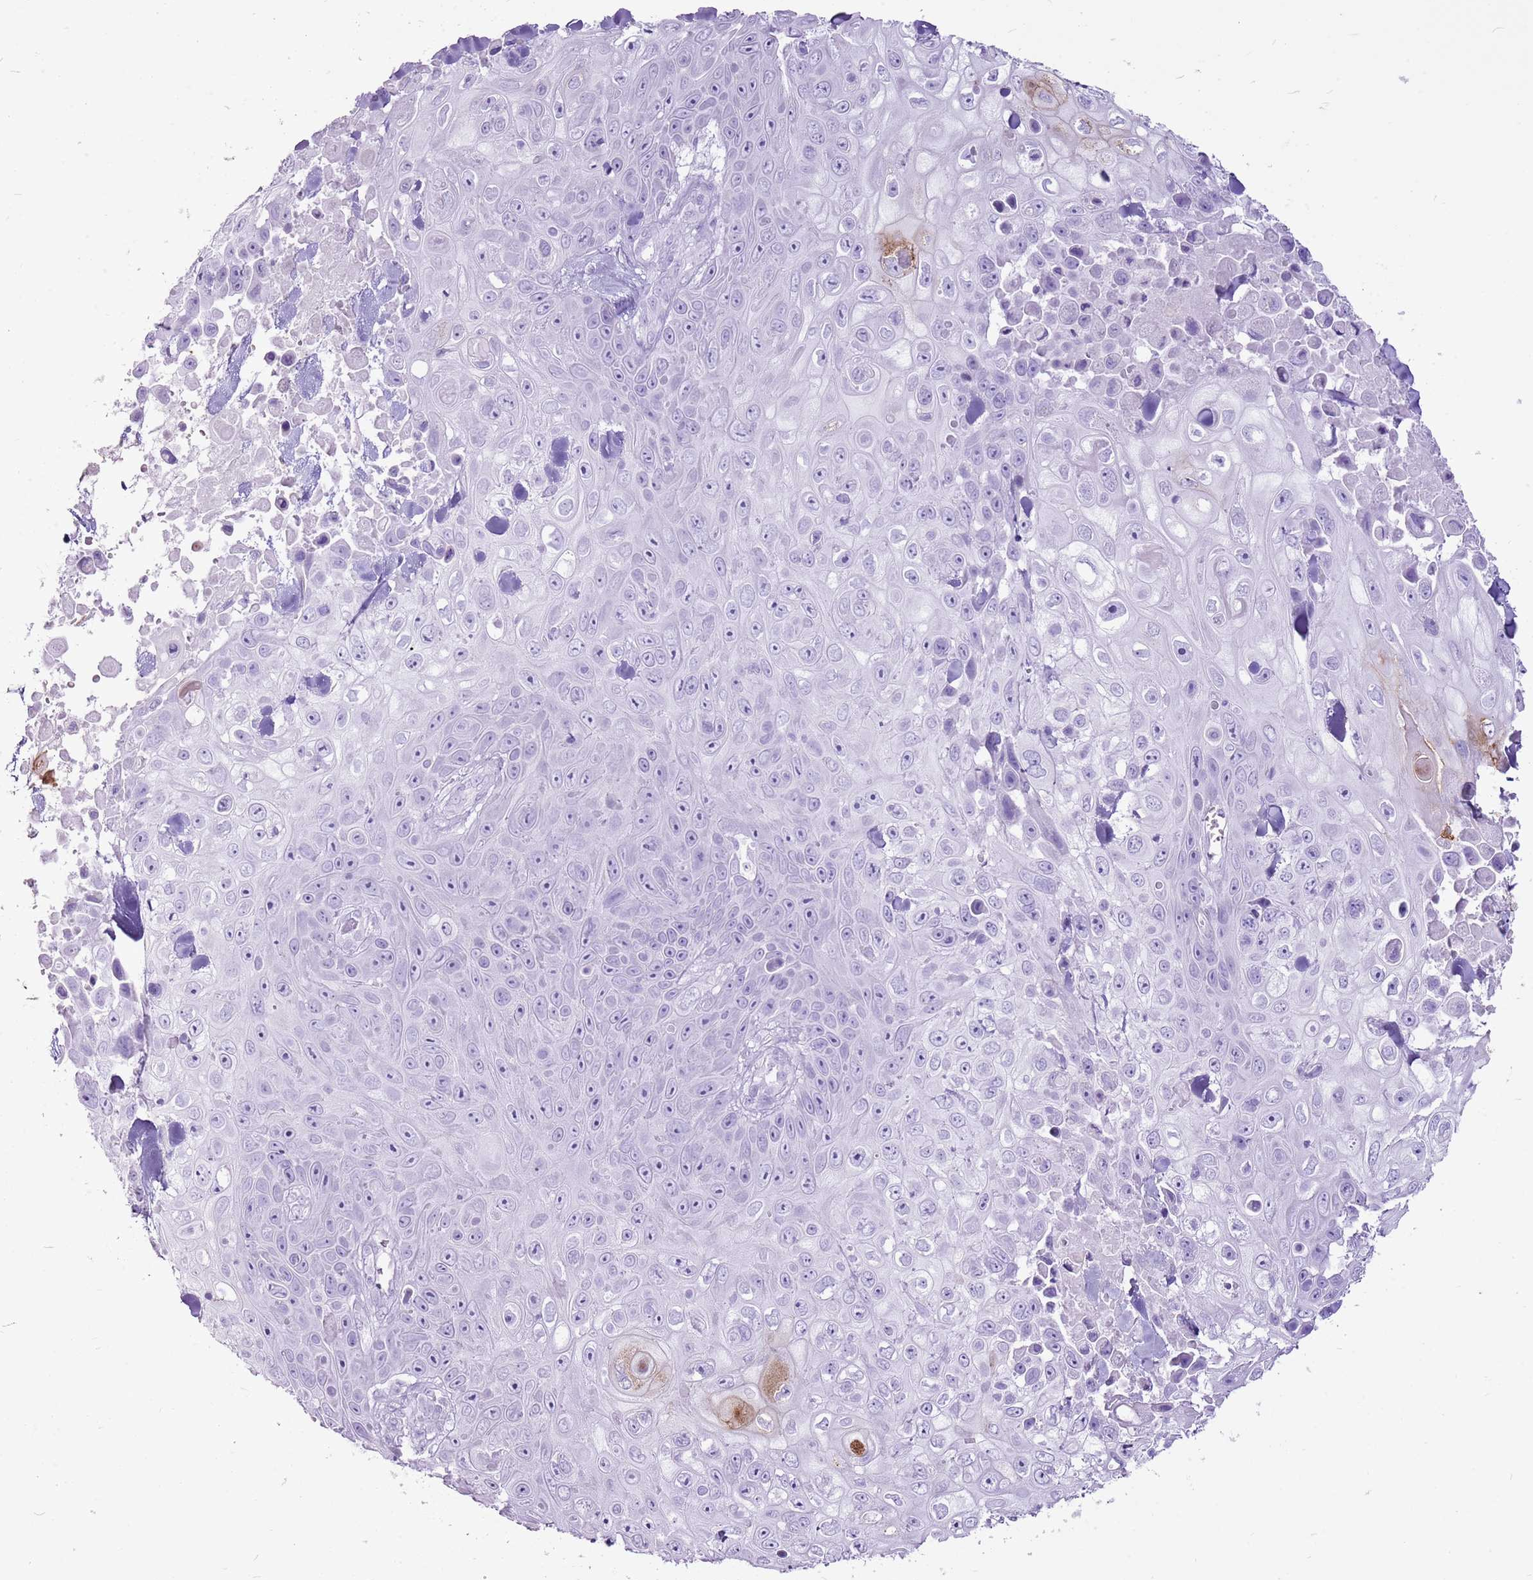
{"staining": {"intensity": "strong", "quantity": "<25%", "location": "cytoplasmic/membranous"}, "tissue": "skin cancer", "cell_type": "Tumor cells", "image_type": "cancer", "snomed": [{"axis": "morphology", "description": "Squamous cell carcinoma, NOS"}, {"axis": "topography", "description": "Skin"}], "caption": "Skin squamous cell carcinoma stained for a protein (brown) exhibits strong cytoplasmic/membranous positive positivity in approximately <25% of tumor cells.", "gene": "CNFN", "patient": {"sex": "male", "age": 82}}